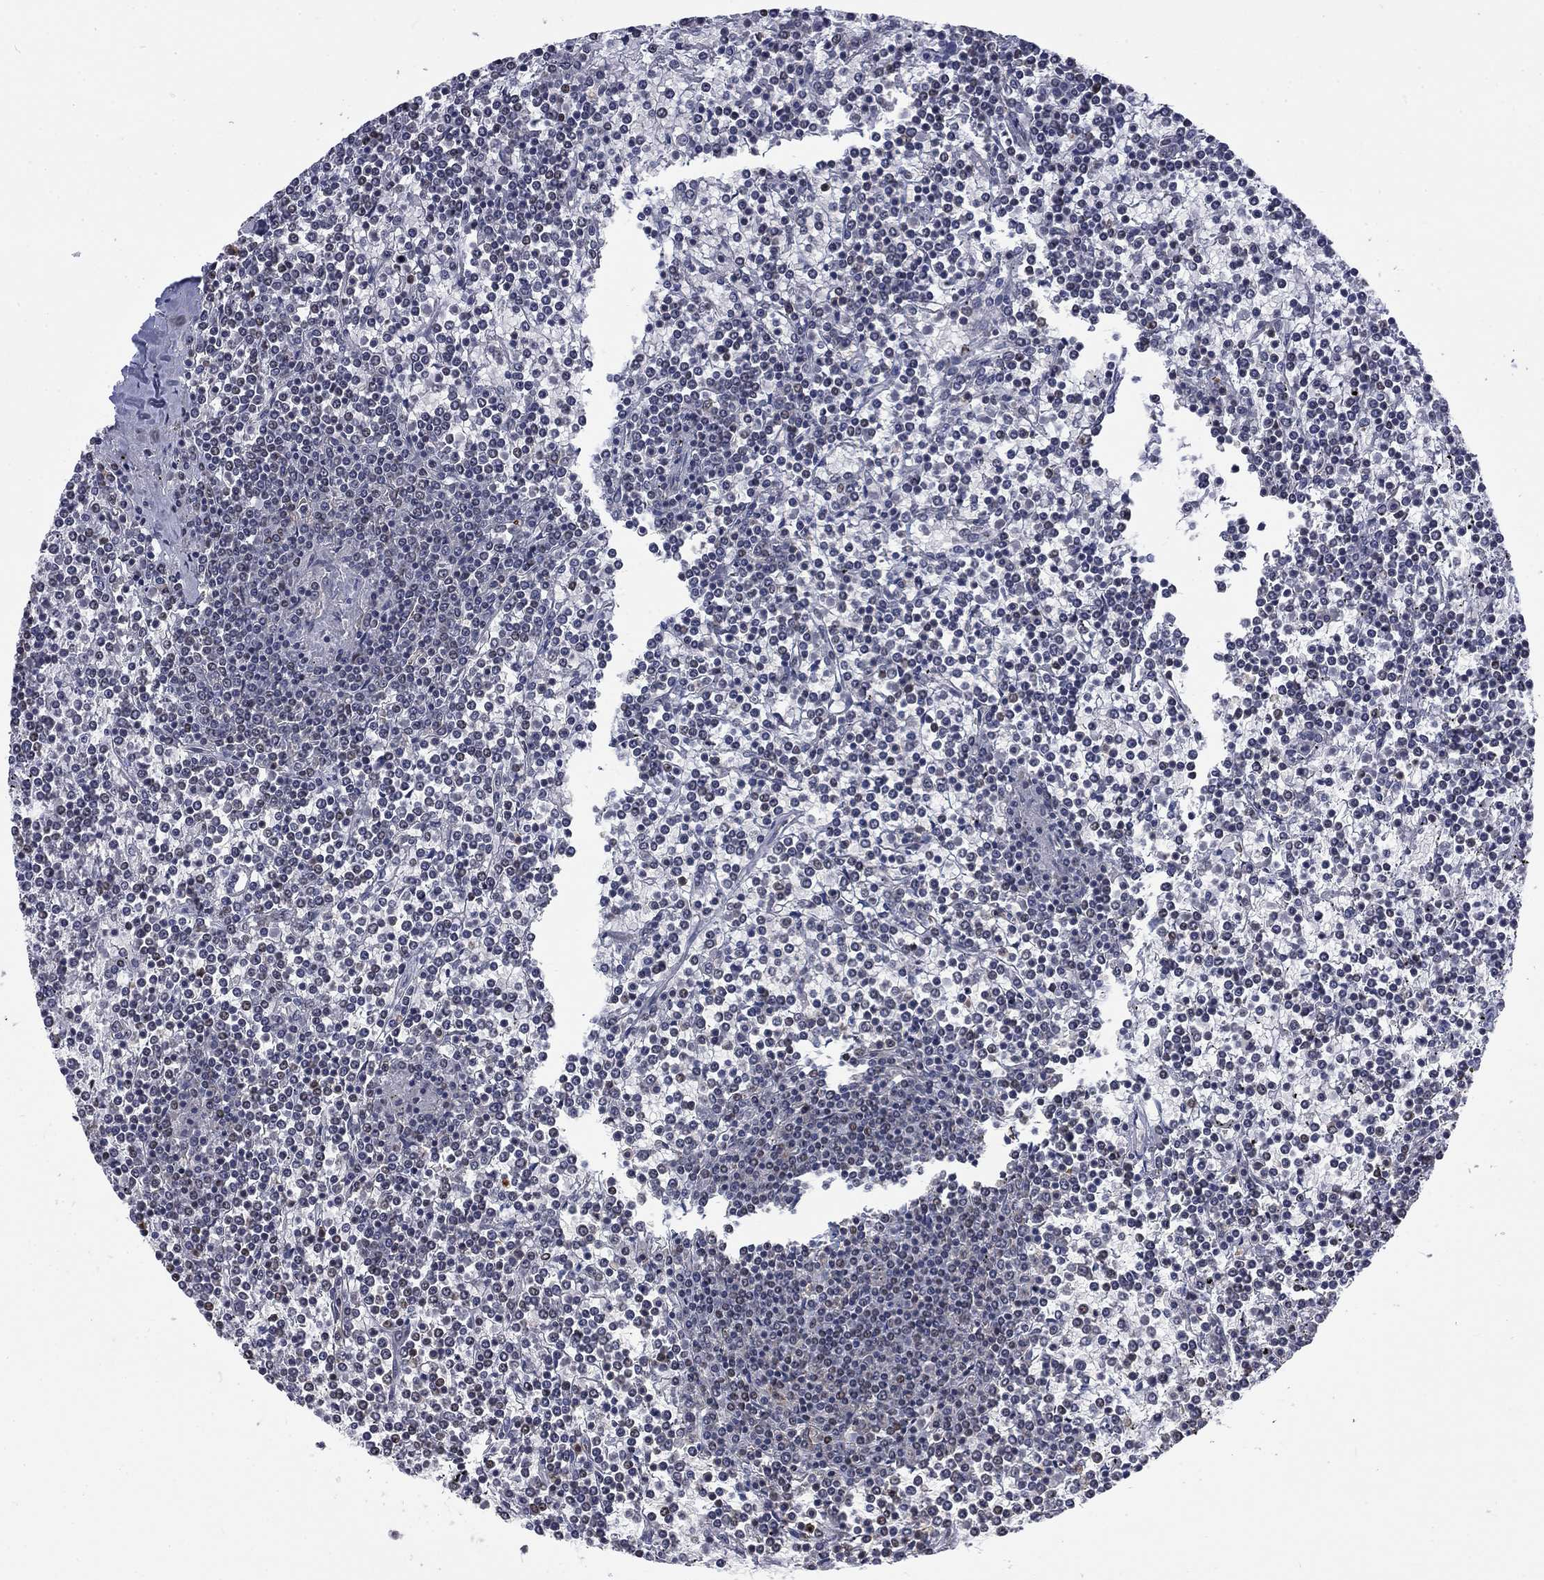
{"staining": {"intensity": "negative", "quantity": "none", "location": "none"}, "tissue": "lymphoma", "cell_type": "Tumor cells", "image_type": "cancer", "snomed": [{"axis": "morphology", "description": "Malignant lymphoma, non-Hodgkin's type, Low grade"}, {"axis": "topography", "description": "Spleen"}], "caption": "Immunohistochemistry (IHC) micrograph of human lymphoma stained for a protein (brown), which exhibits no expression in tumor cells. (DAB (3,3'-diaminobenzidine) immunohistochemistry (IHC) with hematoxylin counter stain).", "gene": "CSRNP3", "patient": {"sex": "female", "age": 19}}